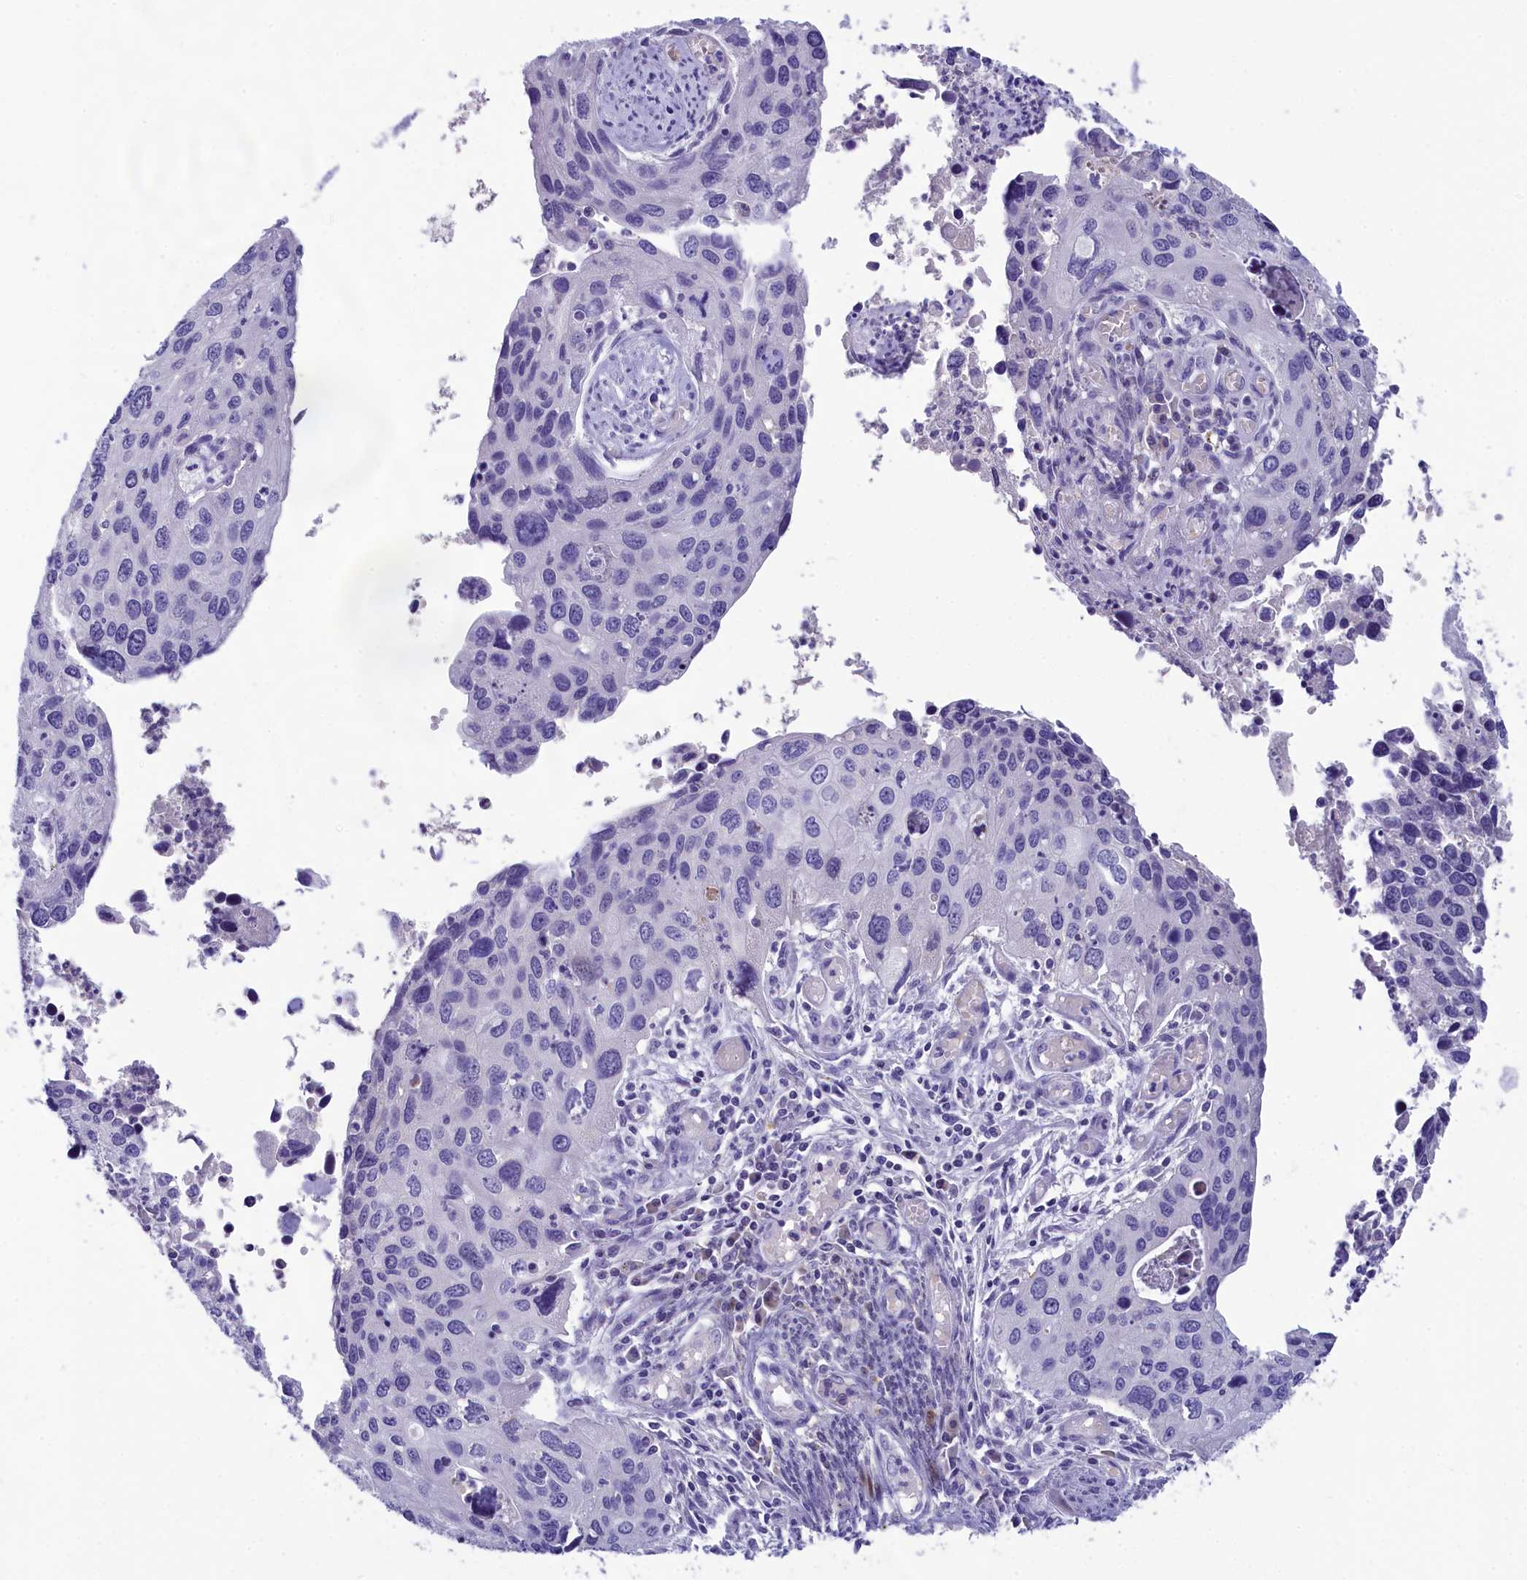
{"staining": {"intensity": "negative", "quantity": "none", "location": "none"}, "tissue": "cervical cancer", "cell_type": "Tumor cells", "image_type": "cancer", "snomed": [{"axis": "morphology", "description": "Squamous cell carcinoma, NOS"}, {"axis": "topography", "description": "Cervix"}], "caption": "This is an IHC photomicrograph of human cervical cancer. There is no staining in tumor cells.", "gene": "NKPD1", "patient": {"sex": "female", "age": 55}}